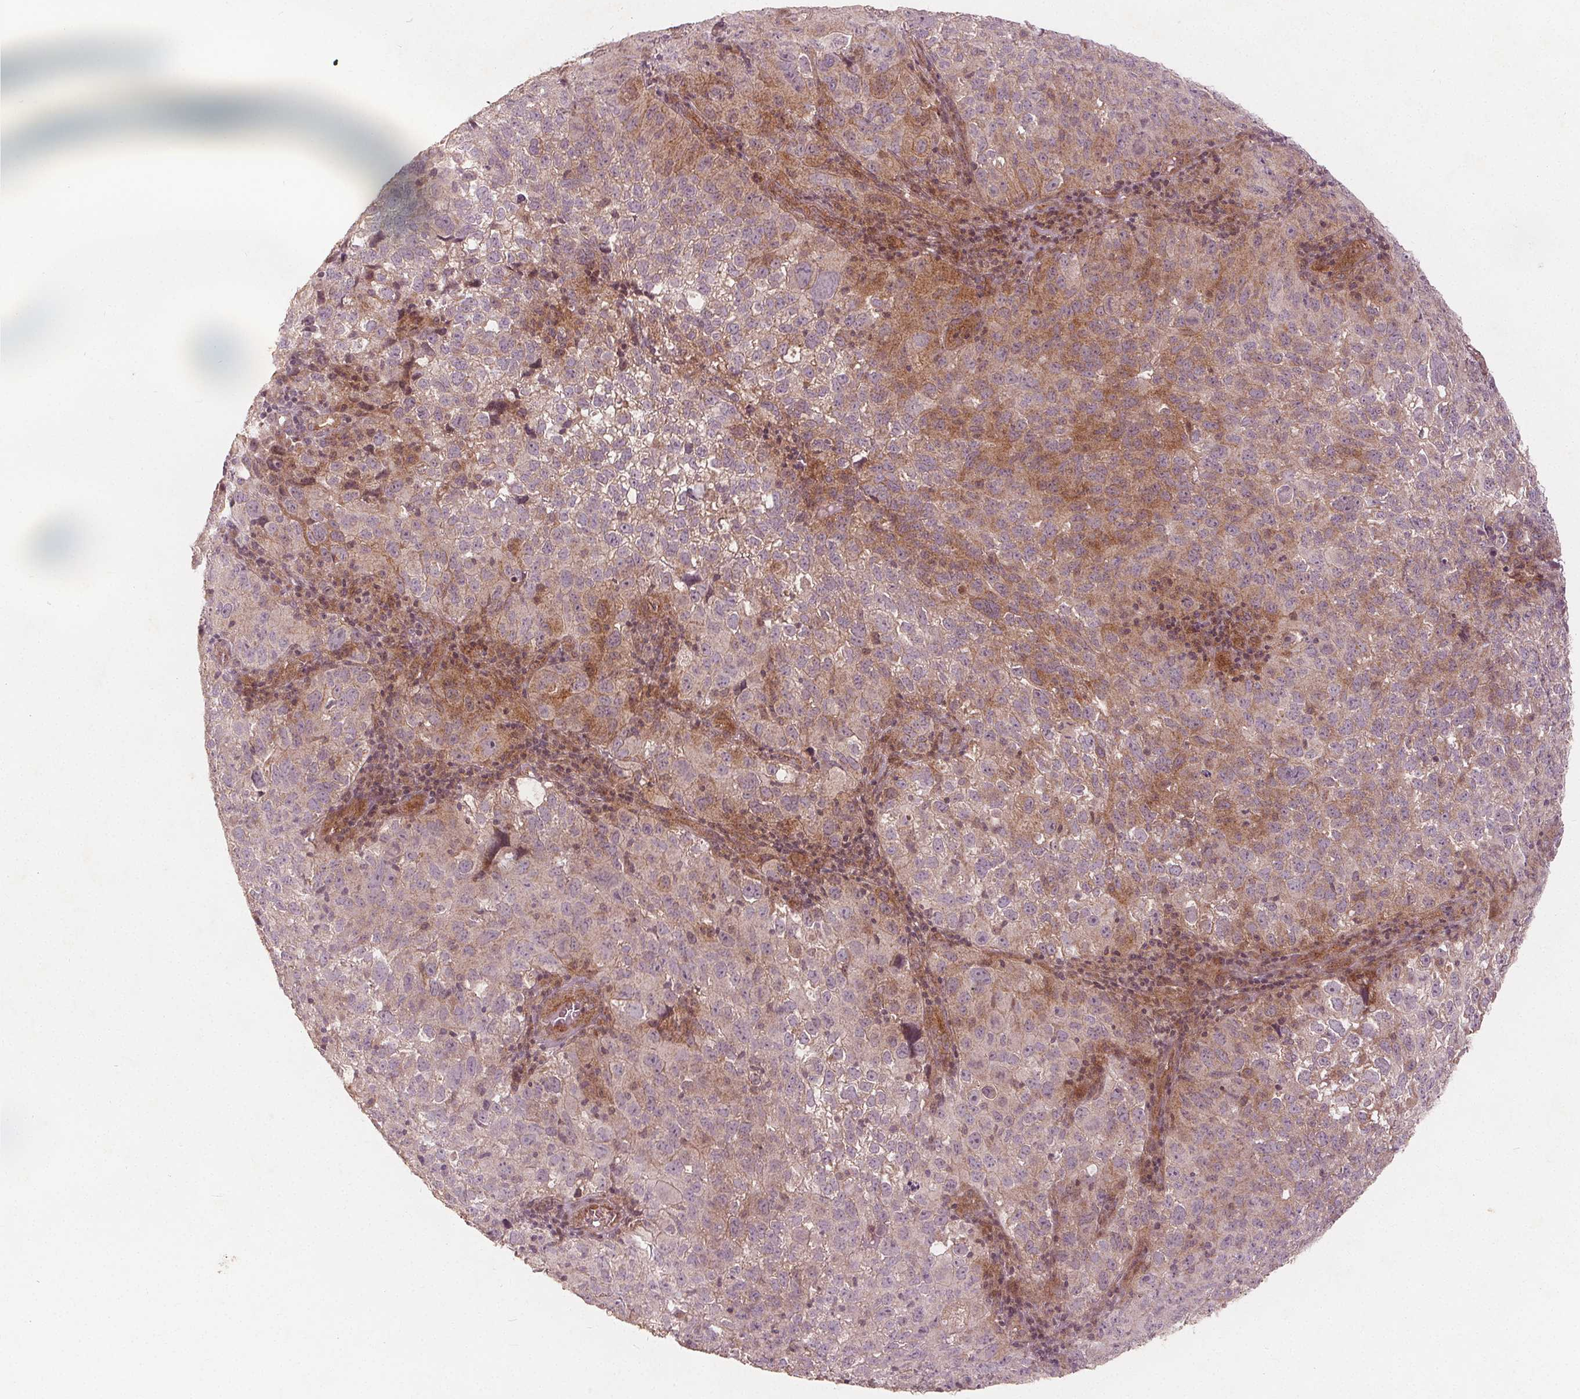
{"staining": {"intensity": "weak", "quantity": "25%-75%", "location": "cytoplasmic/membranous"}, "tissue": "cervical cancer", "cell_type": "Tumor cells", "image_type": "cancer", "snomed": [{"axis": "morphology", "description": "Squamous cell carcinoma, NOS"}, {"axis": "topography", "description": "Cervix"}], "caption": "Weak cytoplasmic/membranous expression for a protein is present in approximately 25%-75% of tumor cells of cervical cancer using IHC.", "gene": "PTPRT", "patient": {"sex": "female", "age": 55}}